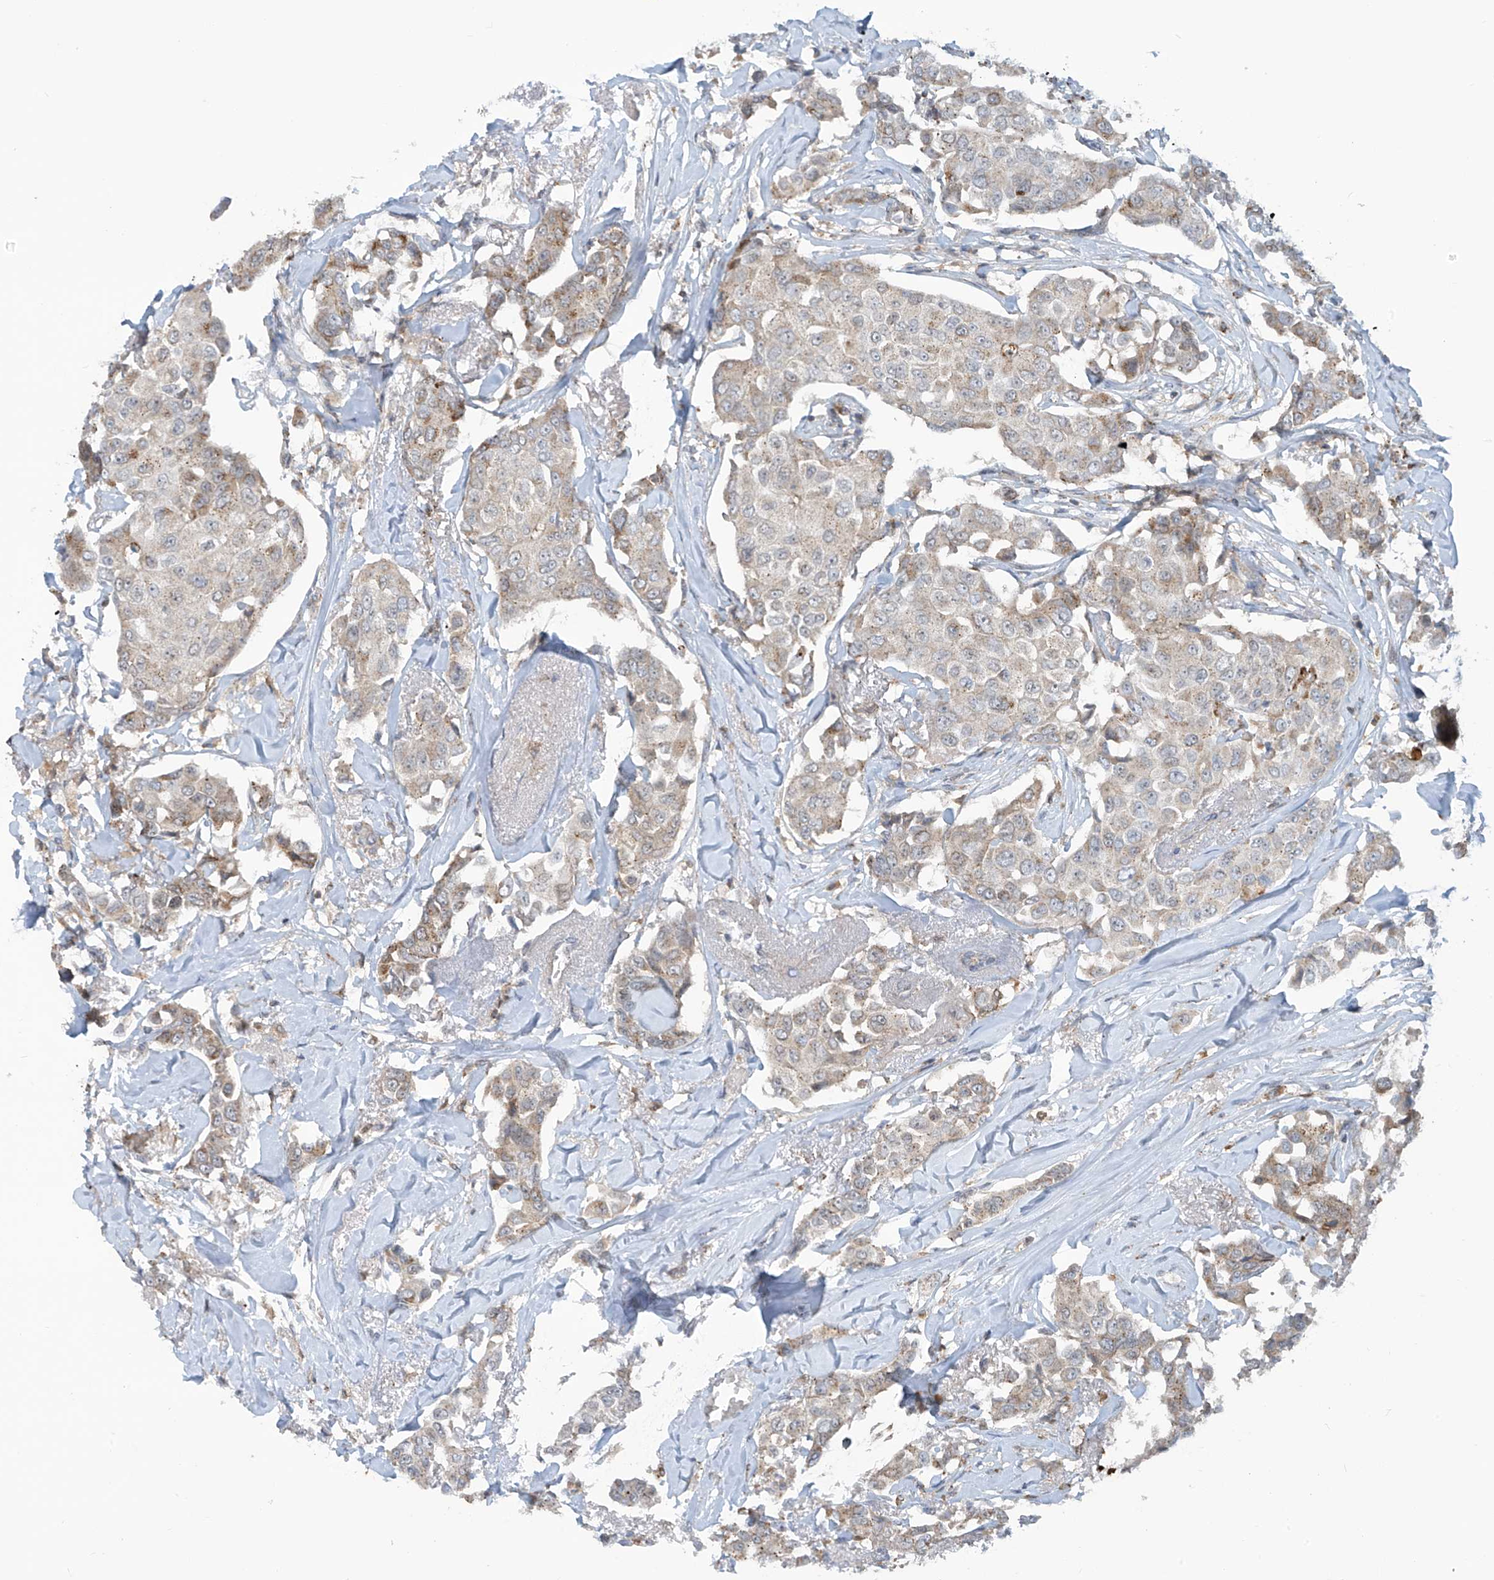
{"staining": {"intensity": "weak", "quantity": "25%-75%", "location": "cytoplasmic/membranous"}, "tissue": "breast cancer", "cell_type": "Tumor cells", "image_type": "cancer", "snomed": [{"axis": "morphology", "description": "Duct carcinoma"}, {"axis": "topography", "description": "Breast"}], "caption": "IHC of breast intraductal carcinoma shows low levels of weak cytoplasmic/membranous positivity in approximately 25%-75% of tumor cells.", "gene": "PARVG", "patient": {"sex": "female", "age": 80}}